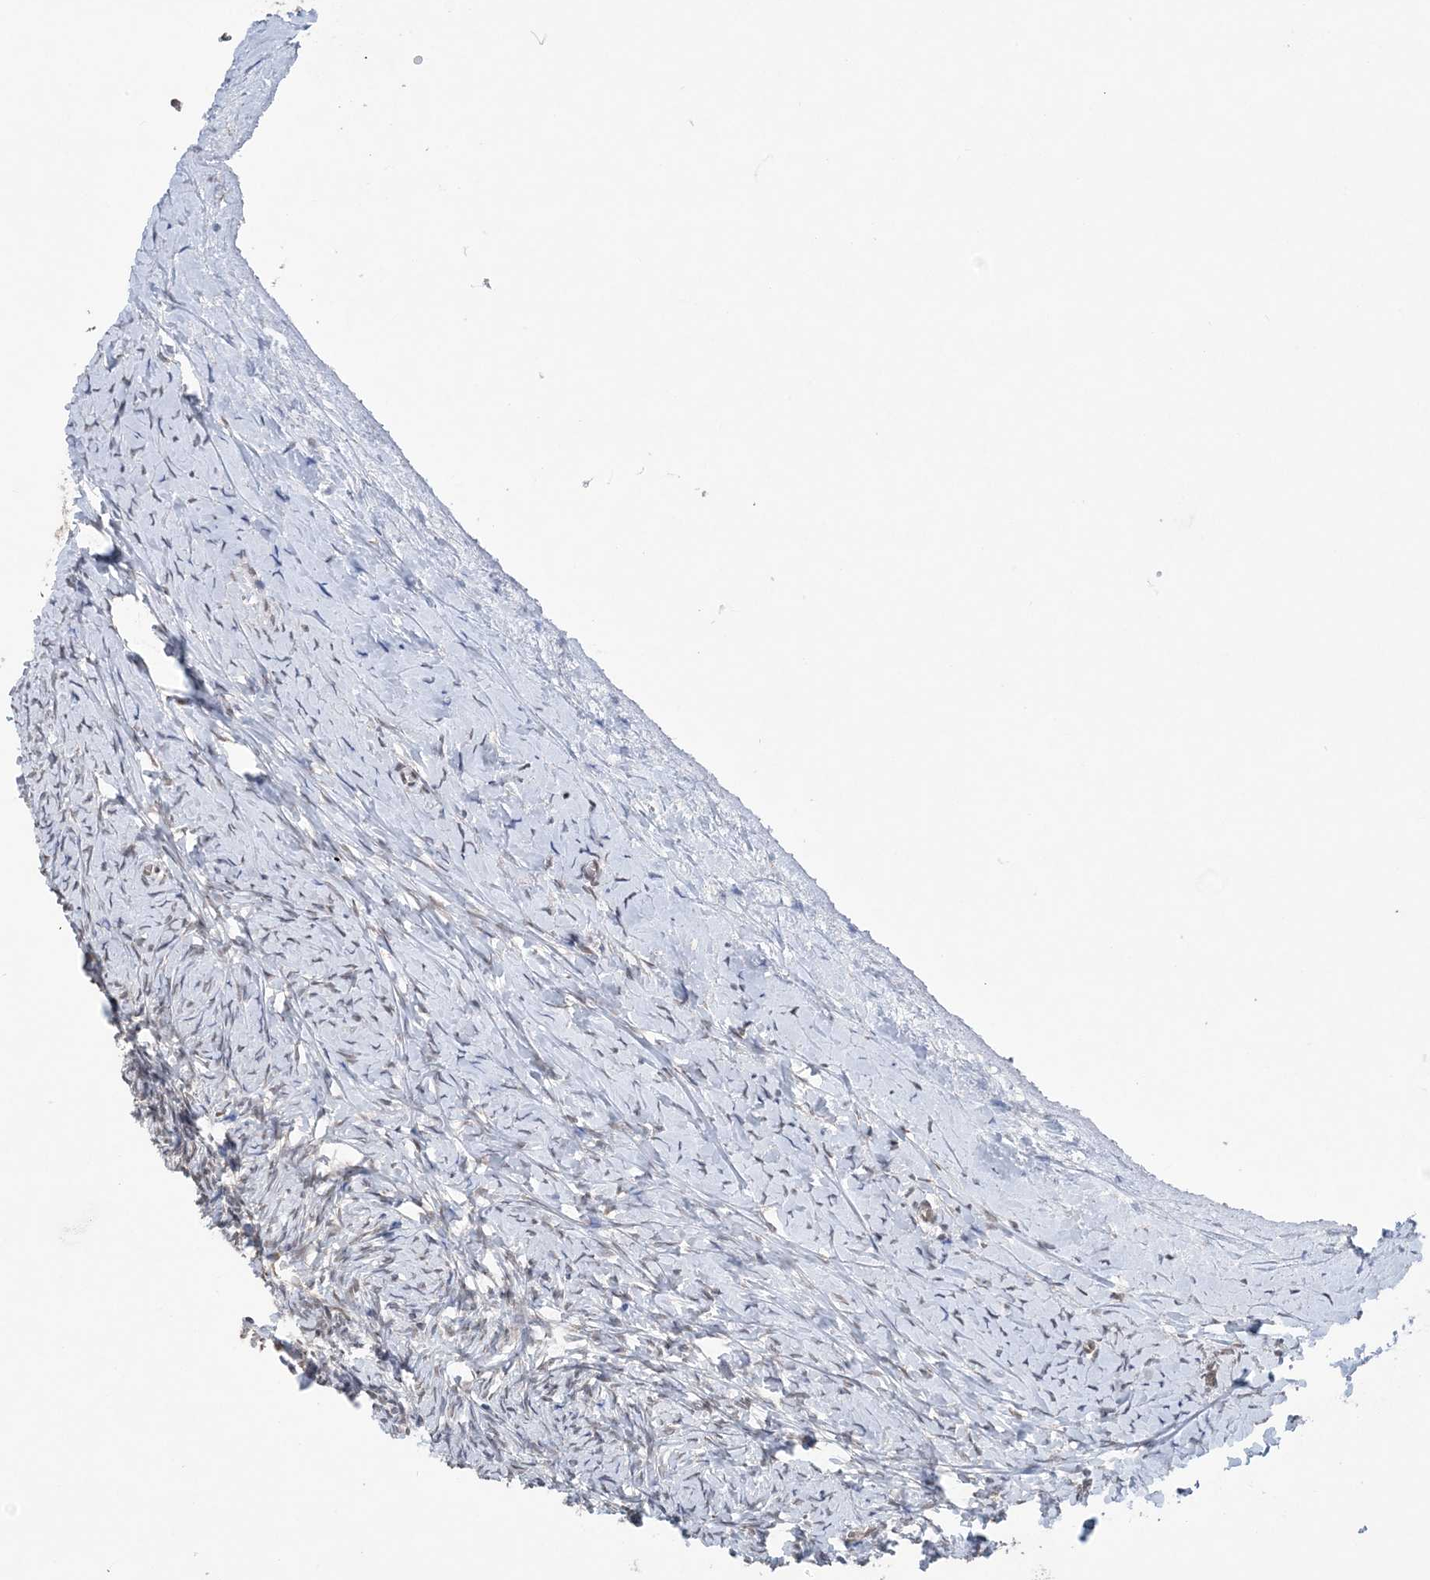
{"staining": {"intensity": "weak", "quantity": "<25%", "location": "nuclear"}, "tissue": "ovary", "cell_type": "Ovarian stroma cells", "image_type": "normal", "snomed": [{"axis": "morphology", "description": "Normal tissue, NOS"}, {"axis": "morphology", "description": "Developmental malformation"}, {"axis": "topography", "description": "Ovary"}], "caption": "This is an immunohistochemistry (IHC) photomicrograph of normal ovary. There is no expression in ovarian stroma cells.", "gene": "CCDC152", "patient": {"sex": "female", "age": 39}}